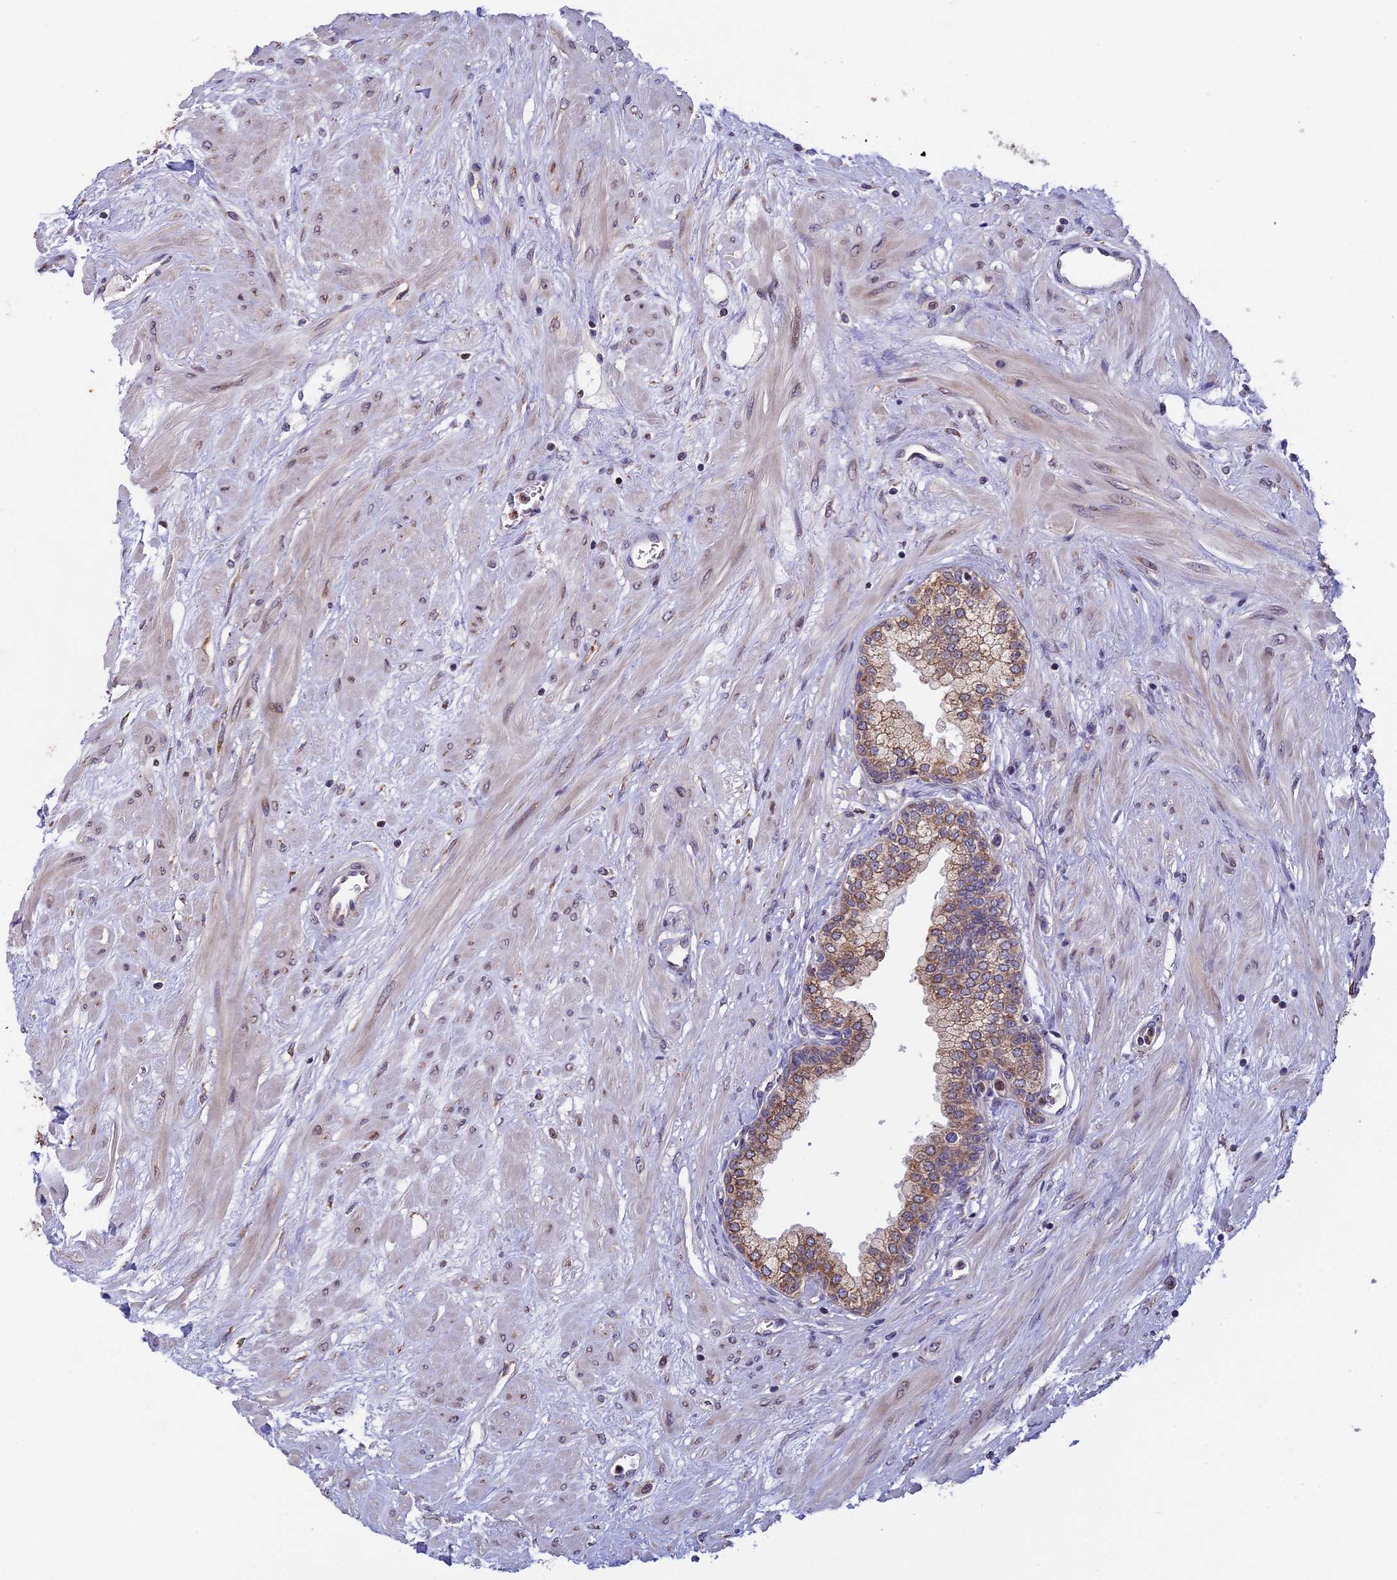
{"staining": {"intensity": "moderate", "quantity": ">75%", "location": "cytoplasmic/membranous"}, "tissue": "prostate", "cell_type": "Glandular cells", "image_type": "normal", "snomed": [{"axis": "morphology", "description": "Normal tissue, NOS"}, {"axis": "topography", "description": "Prostate"}], "caption": "Immunohistochemical staining of unremarkable human prostate displays medium levels of moderate cytoplasmic/membranous expression in approximately >75% of glandular cells. (Stains: DAB (3,3'-diaminobenzidine) in brown, nuclei in blue, Microscopy: brightfield microscopy at high magnification).", "gene": "DMRTA2", "patient": {"sex": "male", "age": 60}}